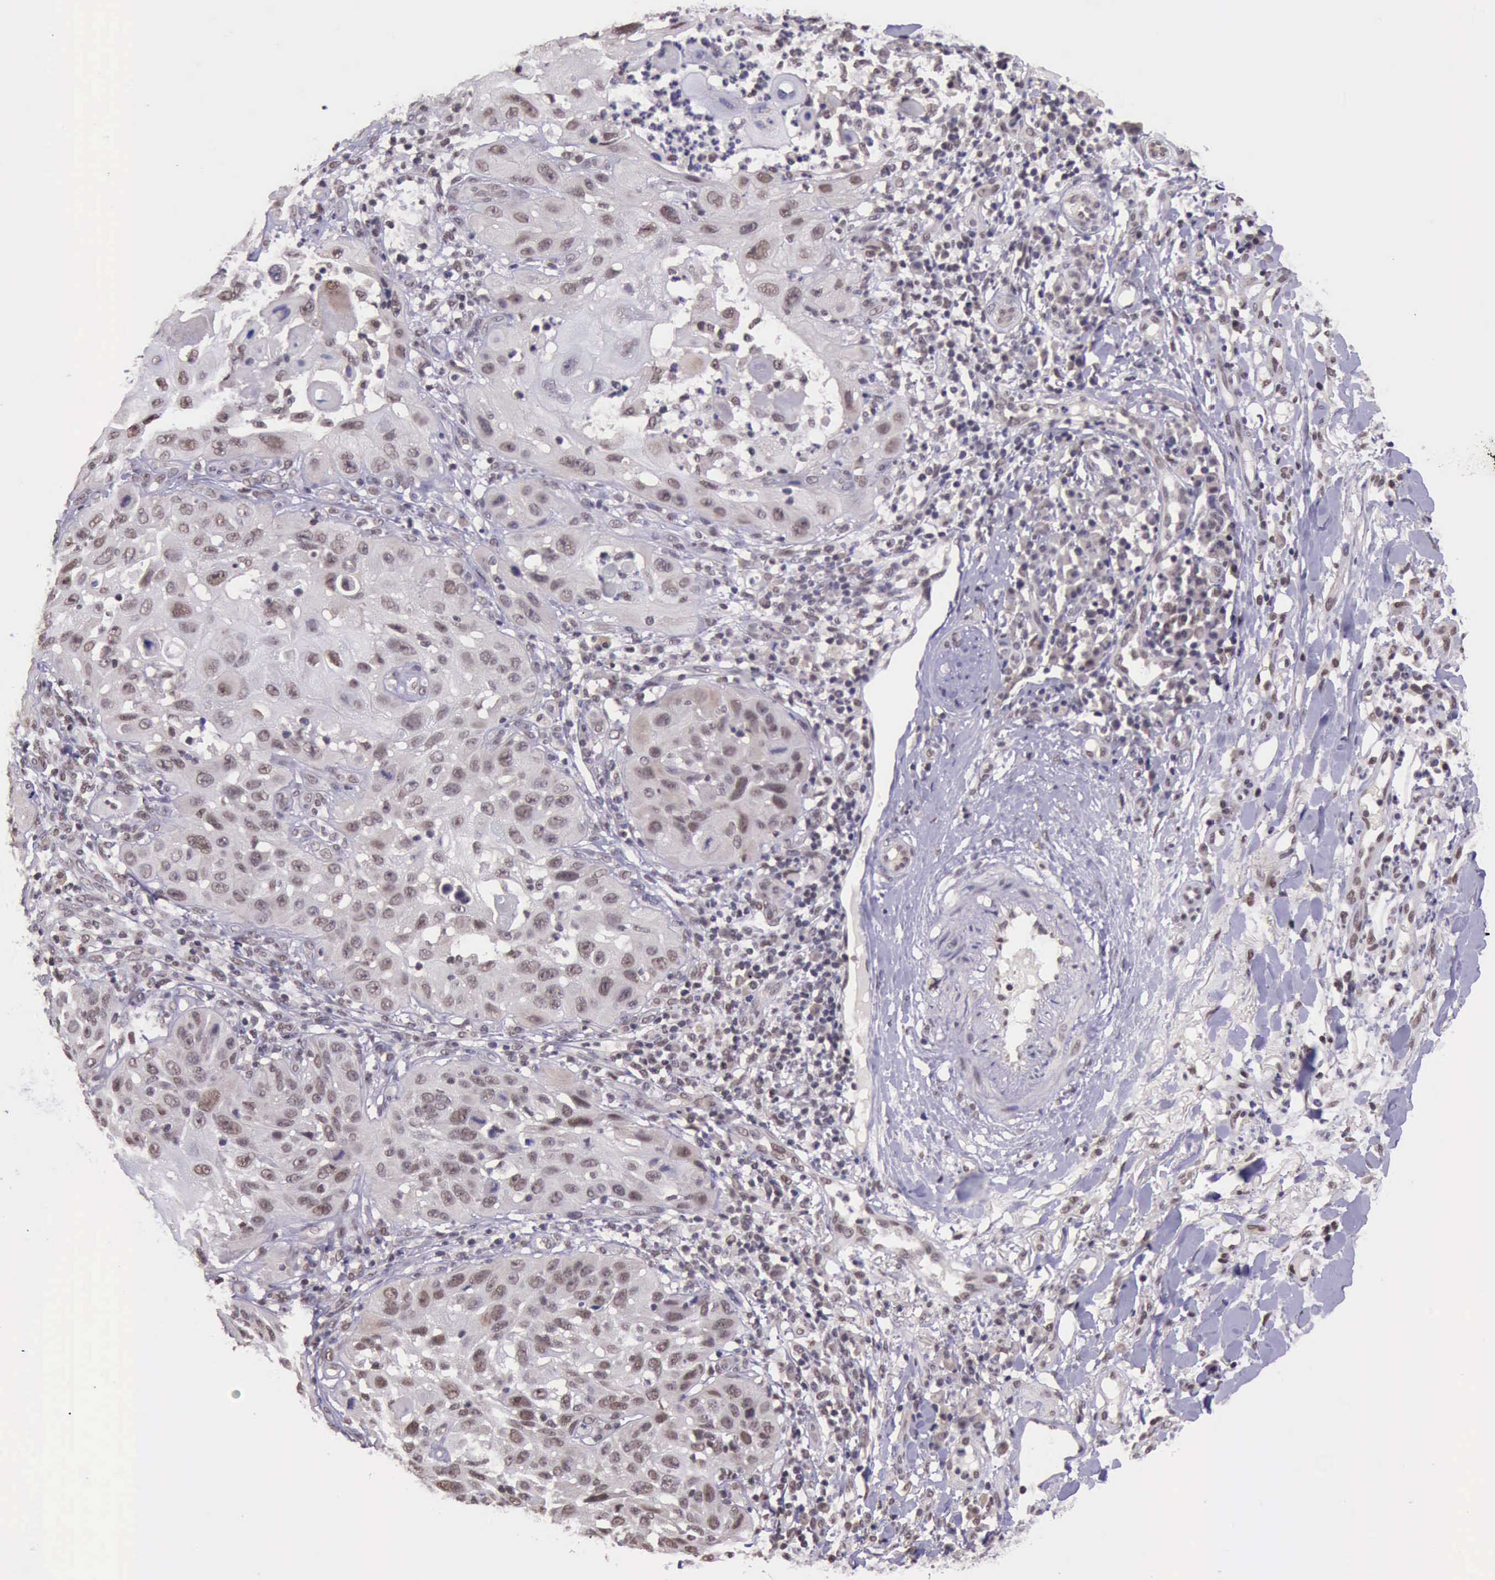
{"staining": {"intensity": "weak", "quantity": ">75%", "location": "nuclear"}, "tissue": "skin cancer", "cell_type": "Tumor cells", "image_type": "cancer", "snomed": [{"axis": "morphology", "description": "Squamous cell carcinoma, NOS"}, {"axis": "topography", "description": "Skin"}], "caption": "Immunohistochemistry (IHC) (DAB (3,3'-diaminobenzidine)) staining of squamous cell carcinoma (skin) shows weak nuclear protein expression in approximately >75% of tumor cells. Using DAB (brown) and hematoxylin (blue) stains, captured at high magnification using brightfield microscopy.", "gene": "PRPF39", "patient": {"sex": "female", "age": 89}}